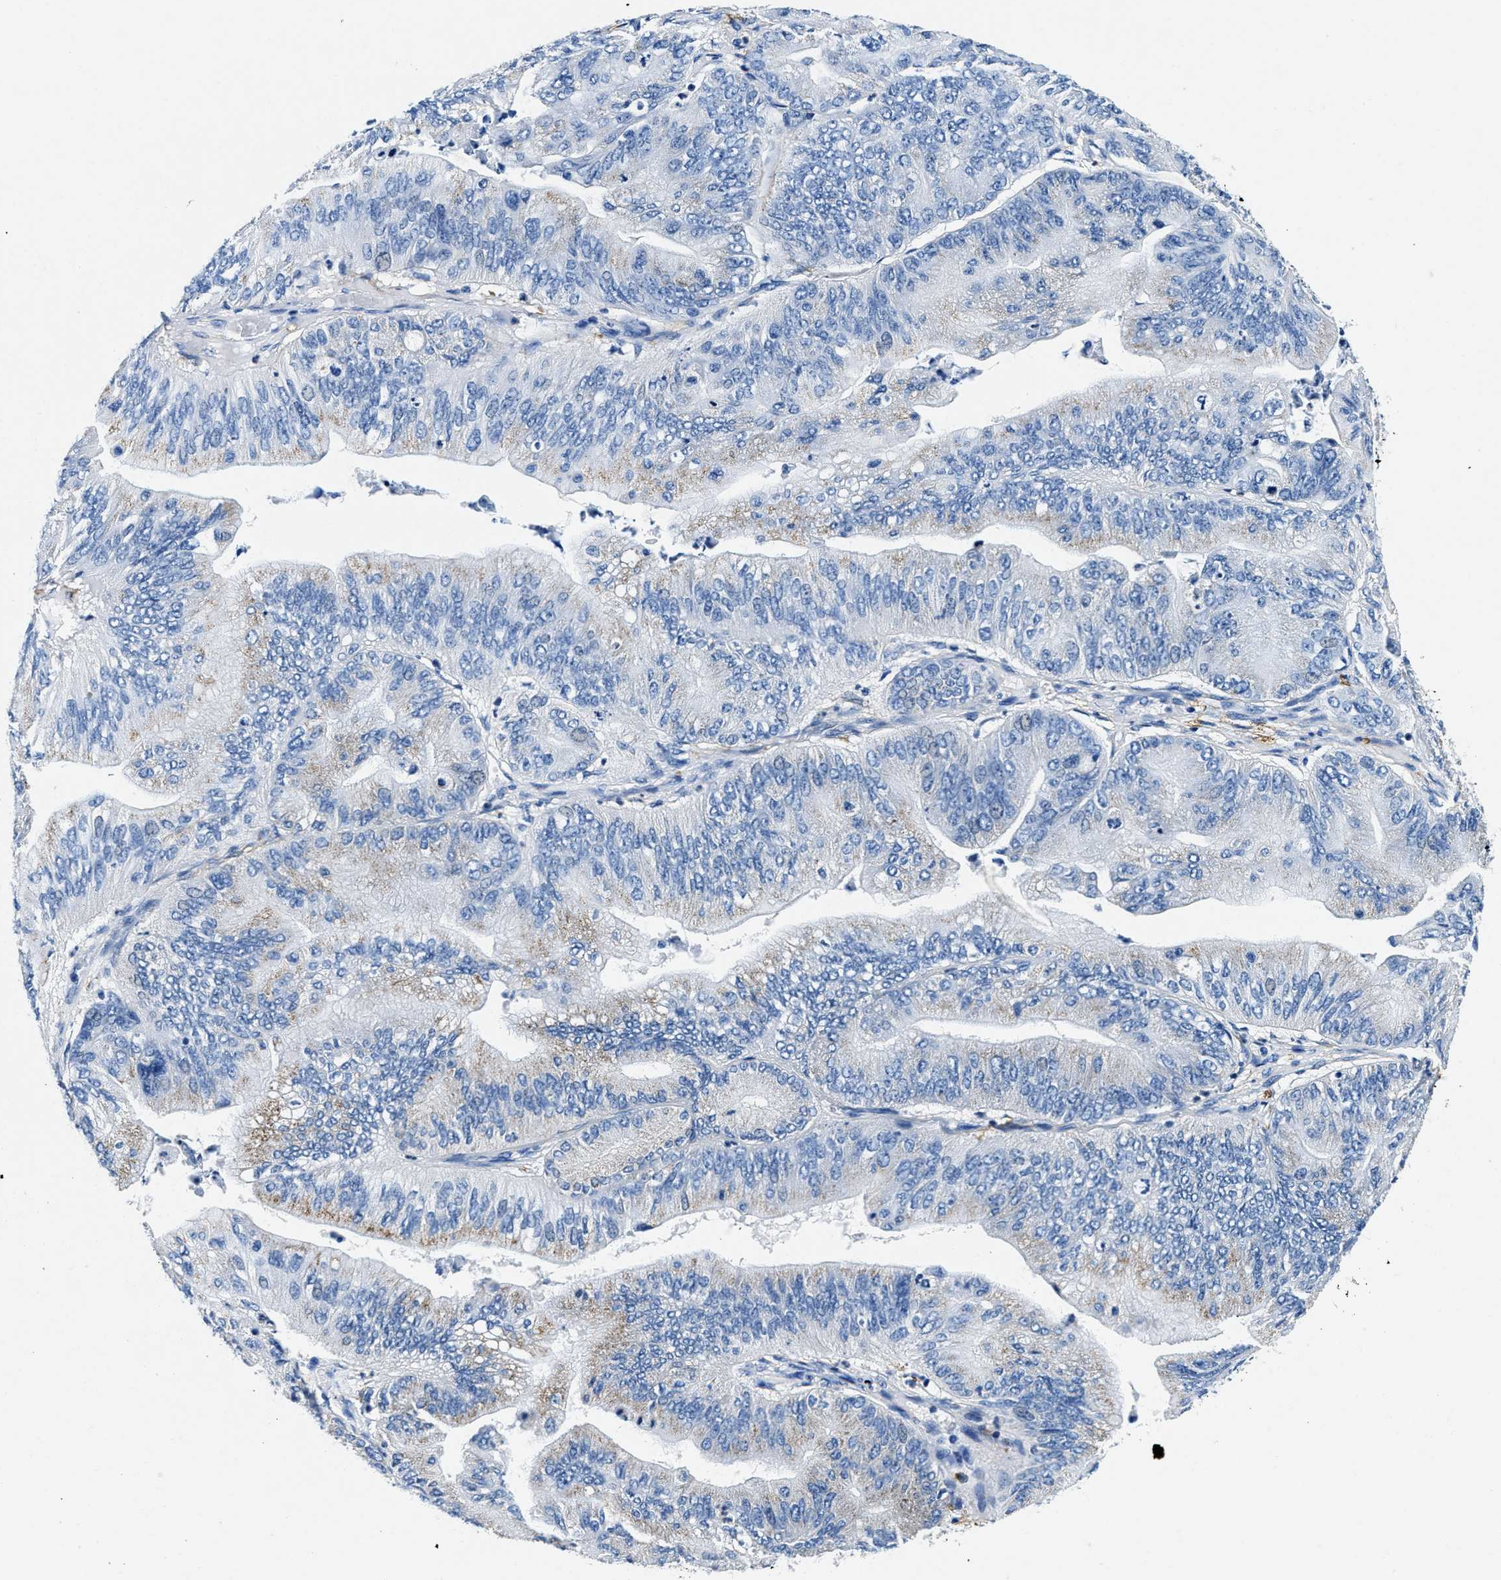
{"staining": {"intensity": "negative", "quantity": "none", "location": "none"}, "tissue": "ovarian cancer", "cell_type": "Tumor cells", "image_type": "cancer", "snomed": [{"axis": "morphology", "description": "Cystadenocarcinoma, mucinous, NOS"}, {"axis": "topography", "description": "Ovary"}], "caption": "IHC of human ovarian cancer (mucinous cystadenocarcinoma) exhibits no staining in tumor cells.", "gene": "TEX261", "patient": {"sex": "female", "age": 61}}